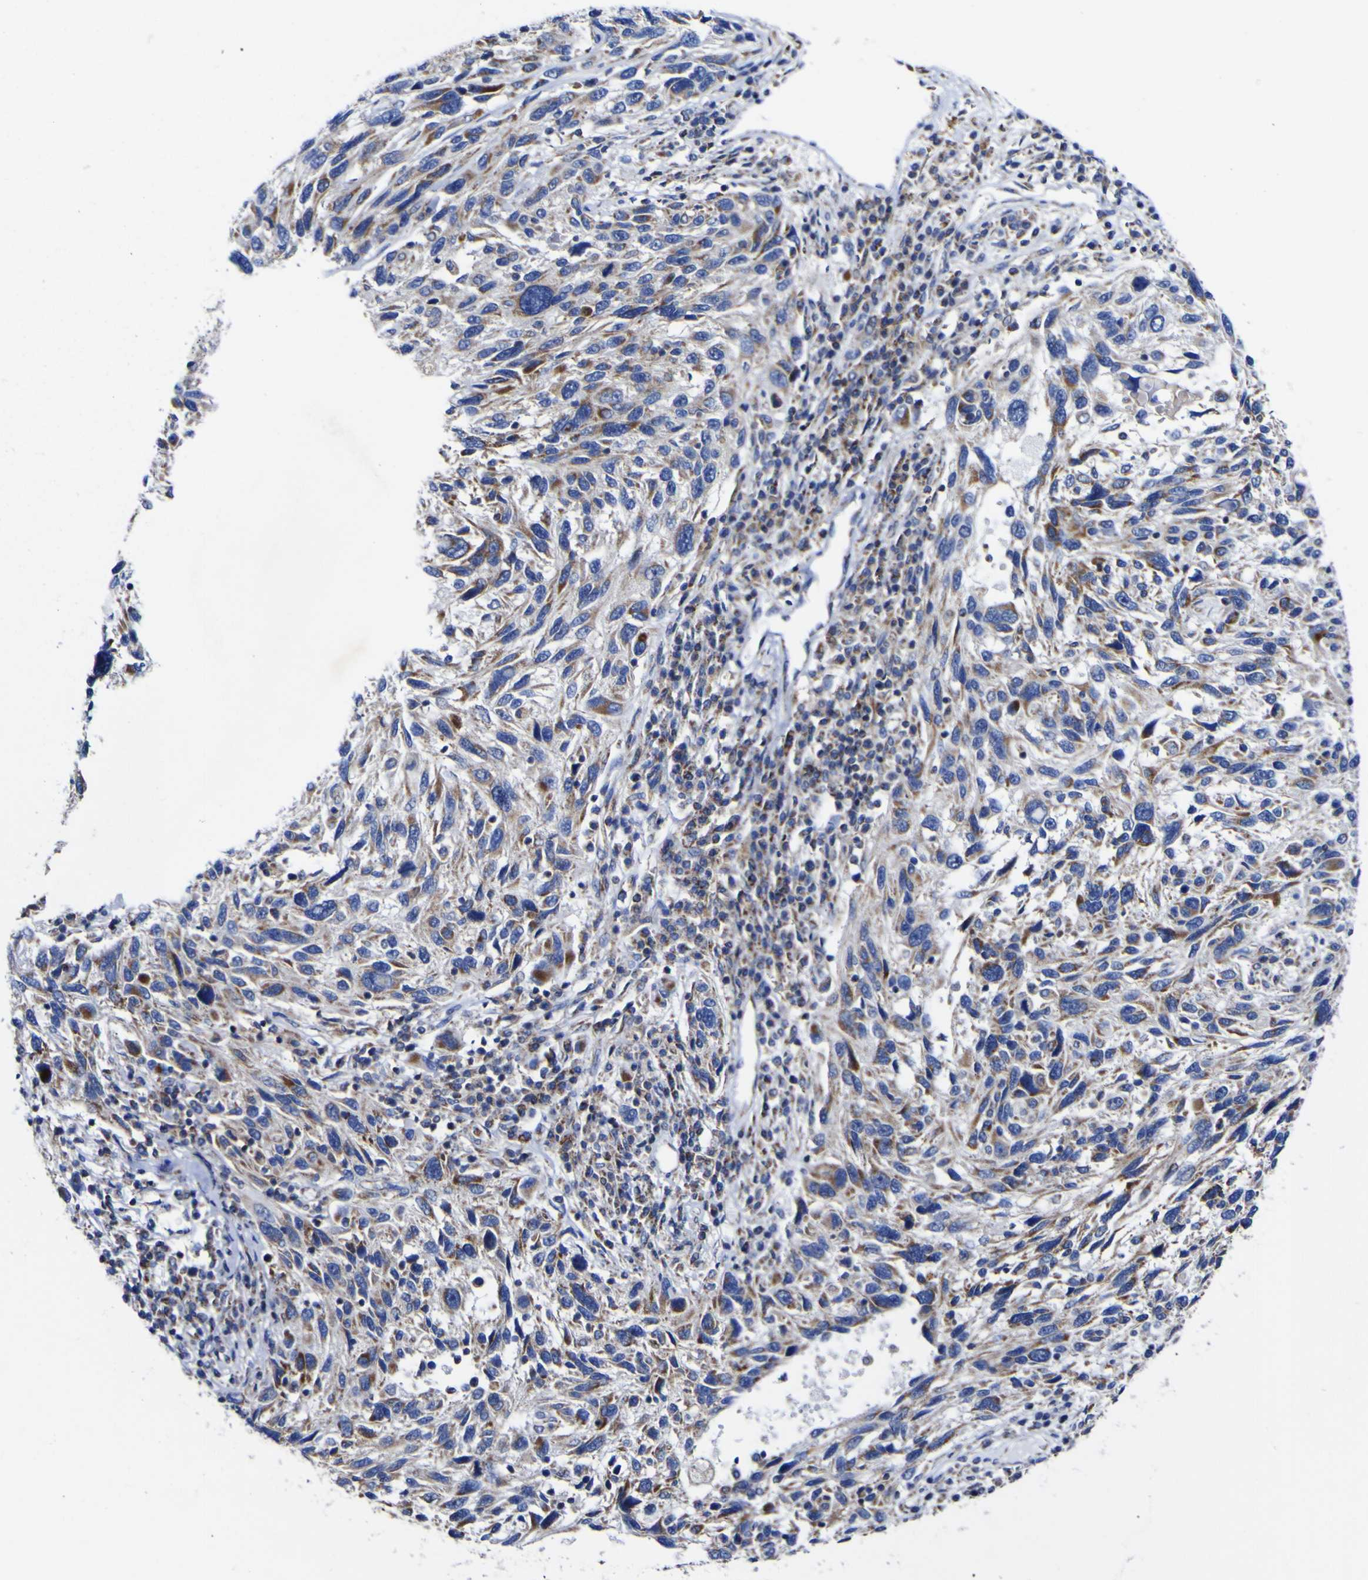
{"staining": {"intensity": "moderate", "quantity": ">75%", "location": "cytoplasmic/membranous"}, "tissue": "melanoma", "cell_type": "Tumor cells", "image_type": "cancer", "snomed": [{"axis": "morphology", "description": "Malignant melanoma, NOS"}, {"axis": "topography", "description": "Skin"}], "caption": "Immunohistochemical staining of malignant melanoma displays moderate cytoplasmic/membranous protein positivity in approximately >75% of tumor cells.", "gene": "CCDC90B", "patient": {"sex": "male", "age": 53}}